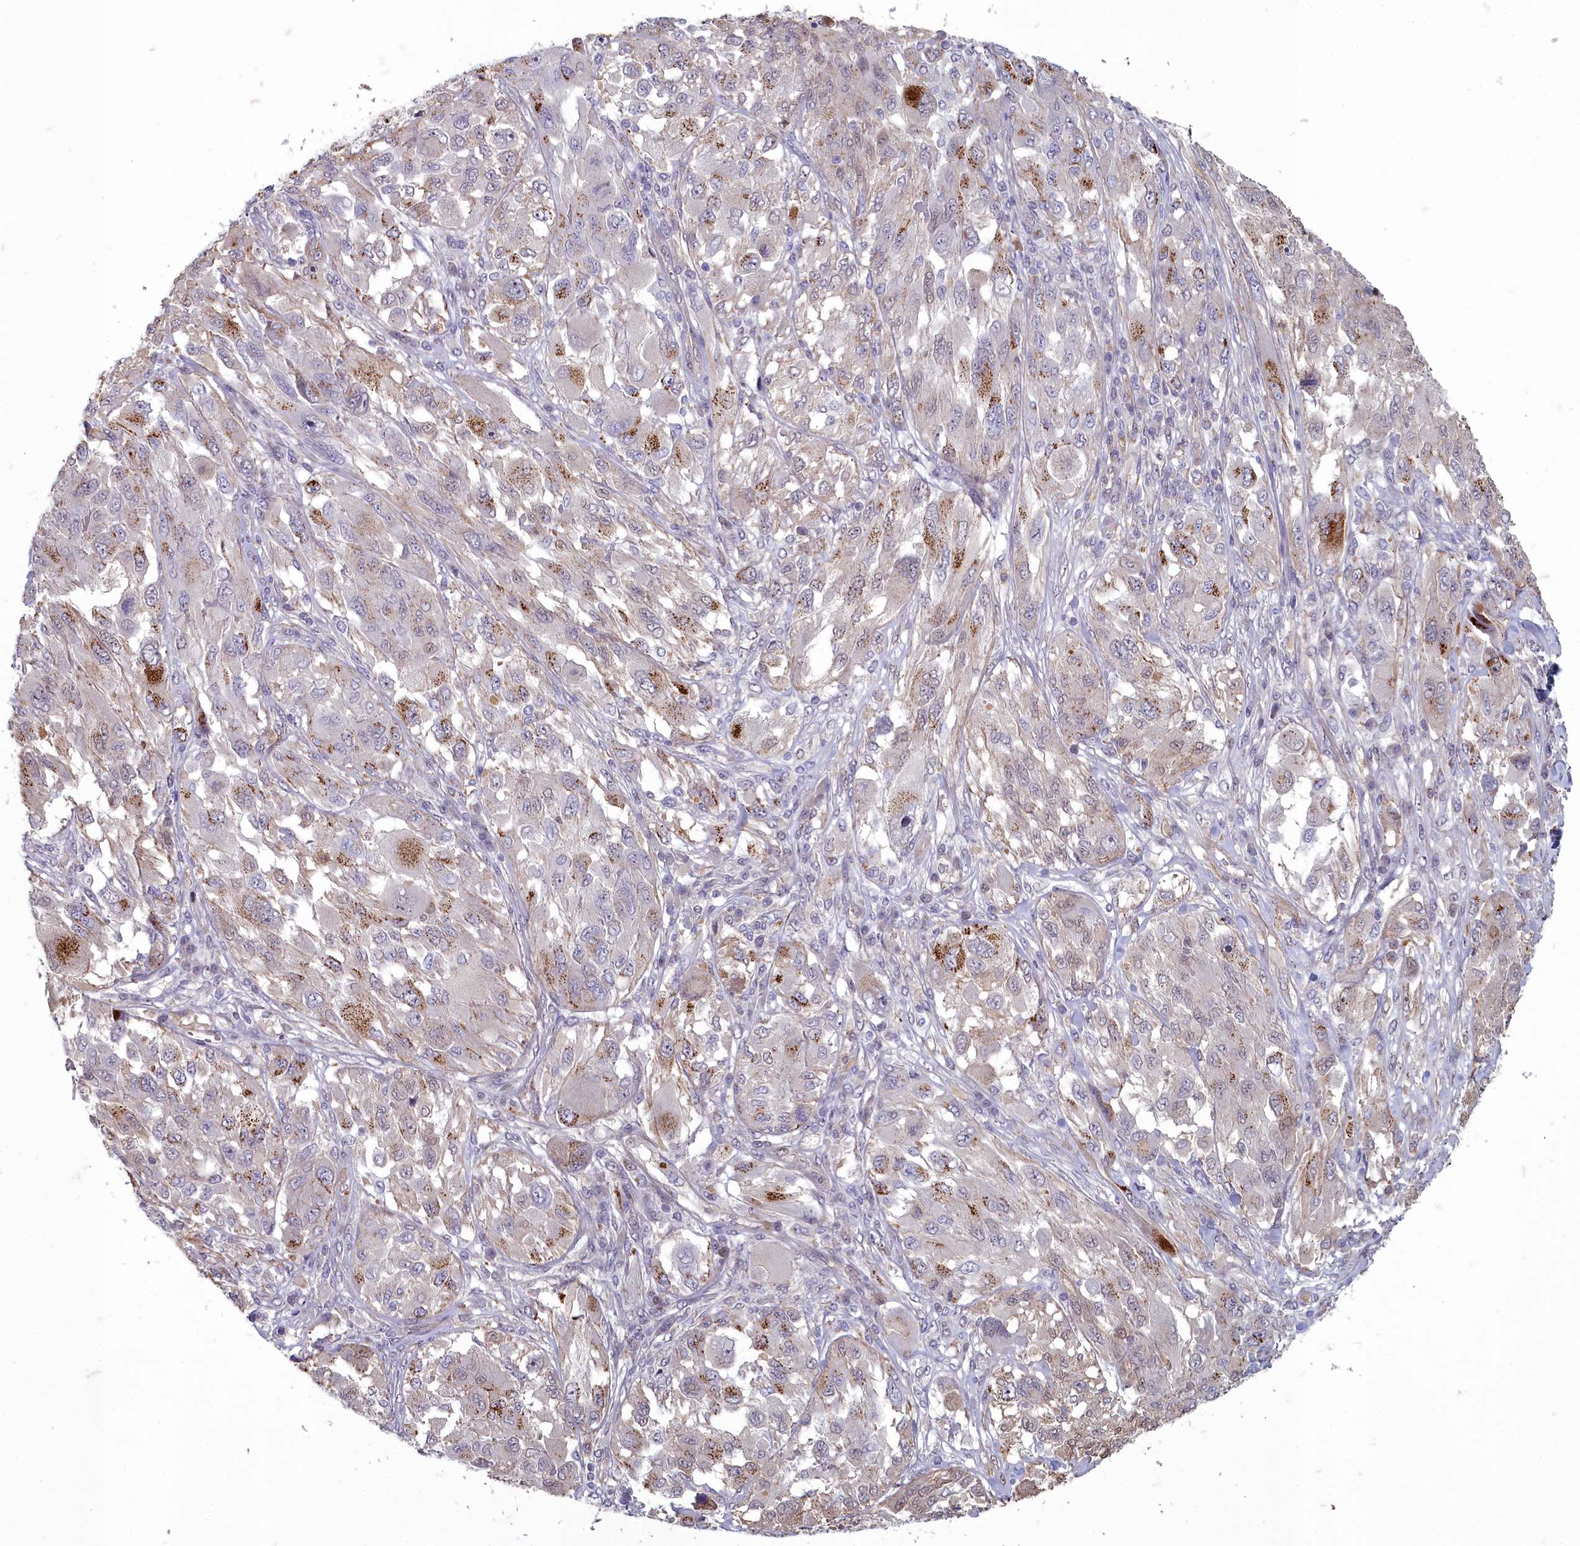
{"staining": {"intensity": "moderate", "quantity": "25%-75%", "location": "cytoplasmic/membranous"}, "tissue": "melanoma", "cell_type": "Tumor cells", "image_type": "cancer", "snomed": [{"axis": "morphology", "description": "Malignant melanoma, NOS"}, {"axis": "topography", "description": "Skin"}], "caption": "Human malignant melanoma stained for a protein (brown) displays moderate cytoplasmic/membranous positive staining in approximately 25%-75% of tumor cells.", "gene": "ZNF626", "patient": {"sex": "female", "age": 91}}